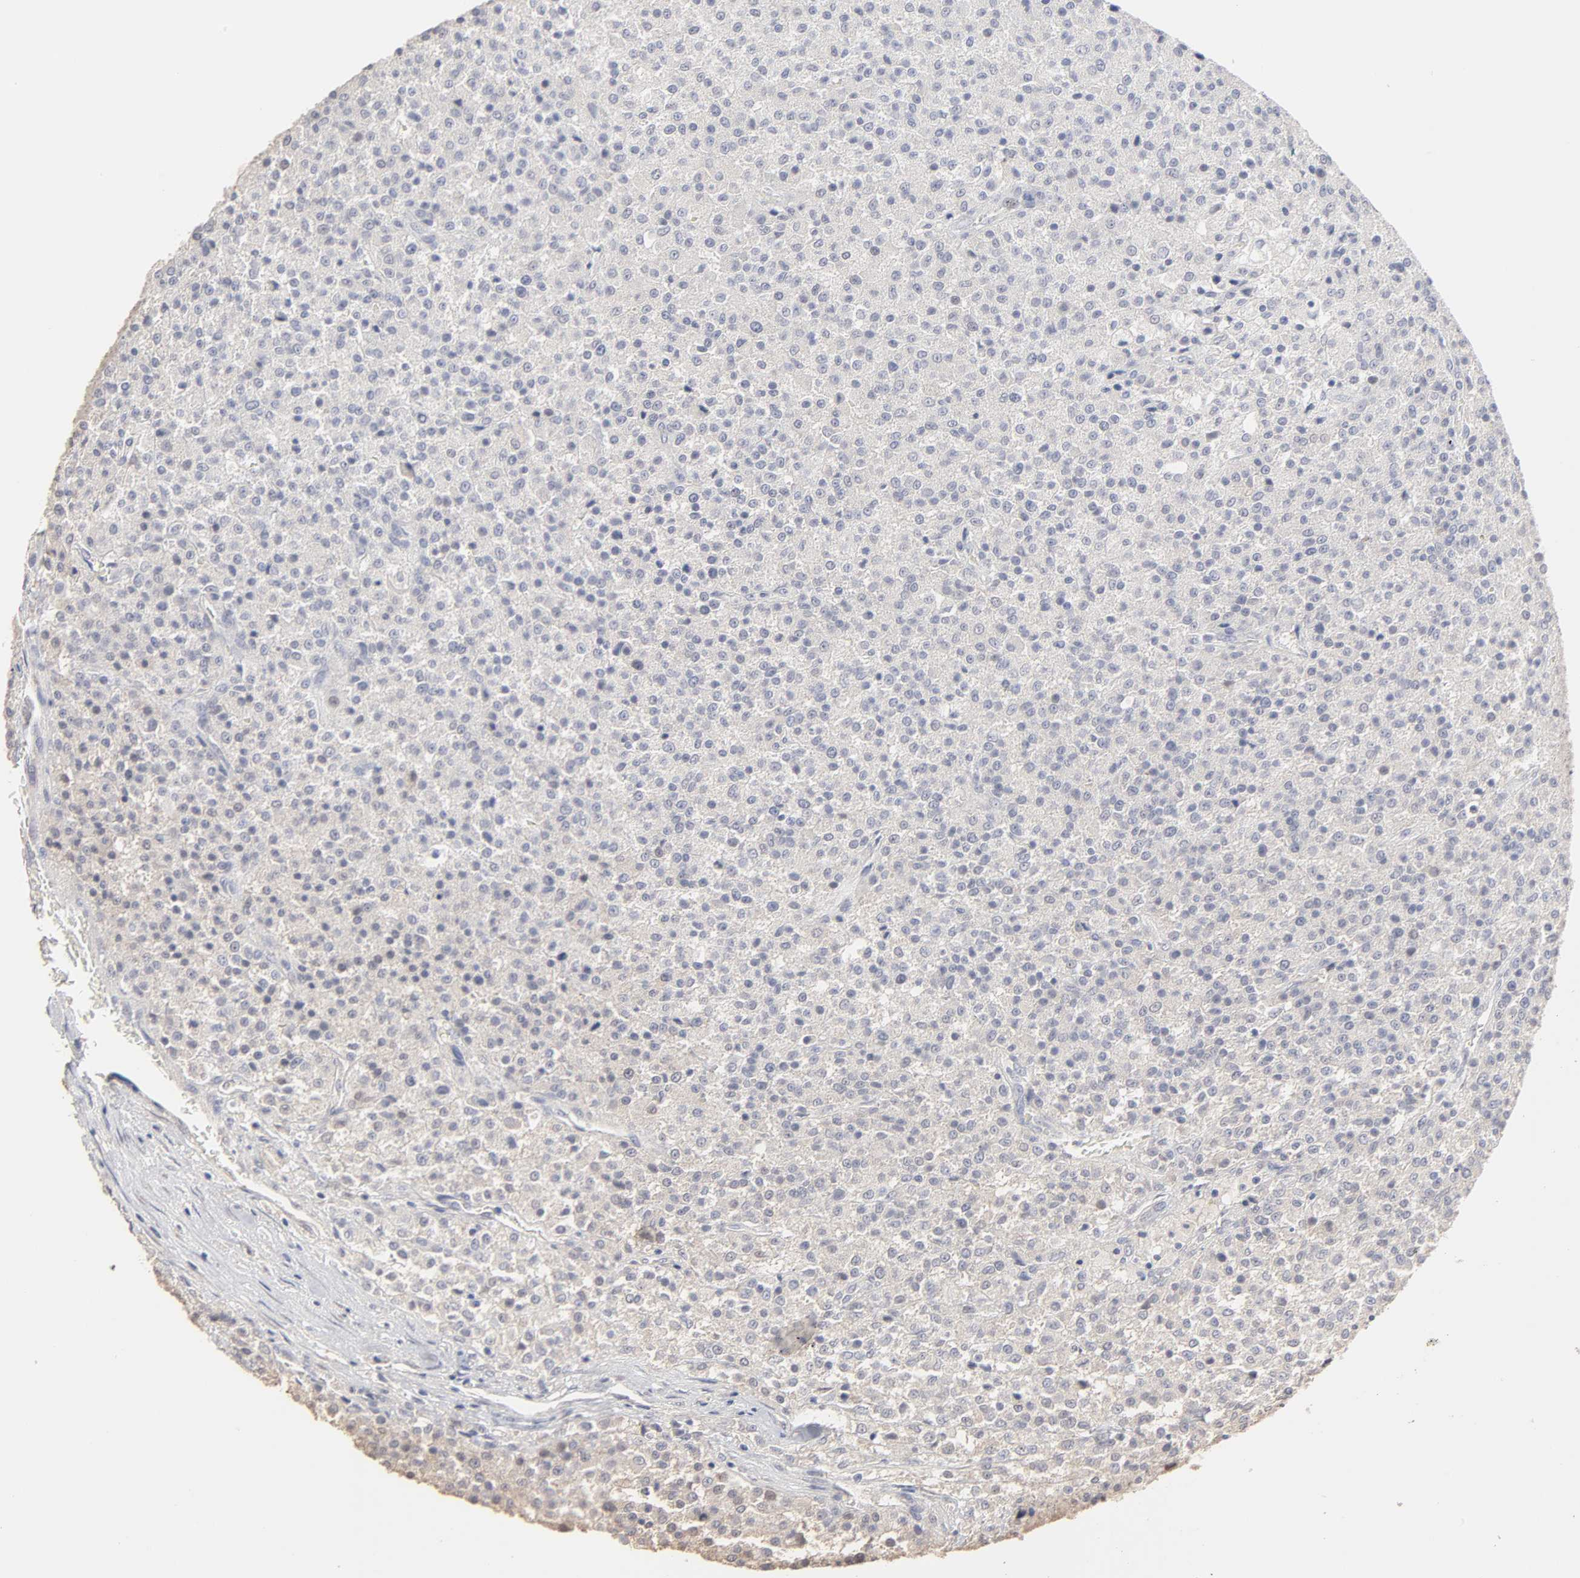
{"staining": {"intensity": "weak", "quantity": "25%-75%", "location": "cytoplasmic/membranous"}, "tissue": "testis cancer", "cell_type": "Tumor cells", "image_type": "cancer", "snomed": [{"axis": "morphology", "description": "Seminoma, NOS"}, {"axis": "topography", "description": "Testis"}], "caption": "DAB (3,3'-diaminobenzidine) immunohistochemical staining of human testis cancer demonstrates weak cytoplasmic/membranous protein positivity in approximately 25%-75% of tumor cells. The protein of interest is stained brown, and the nuclei are stained in blue (DAB IHC with brightfield microscopy, high magnification).", "gene": "DNAL4", "patient": {"sex": "male", "age": 59}}